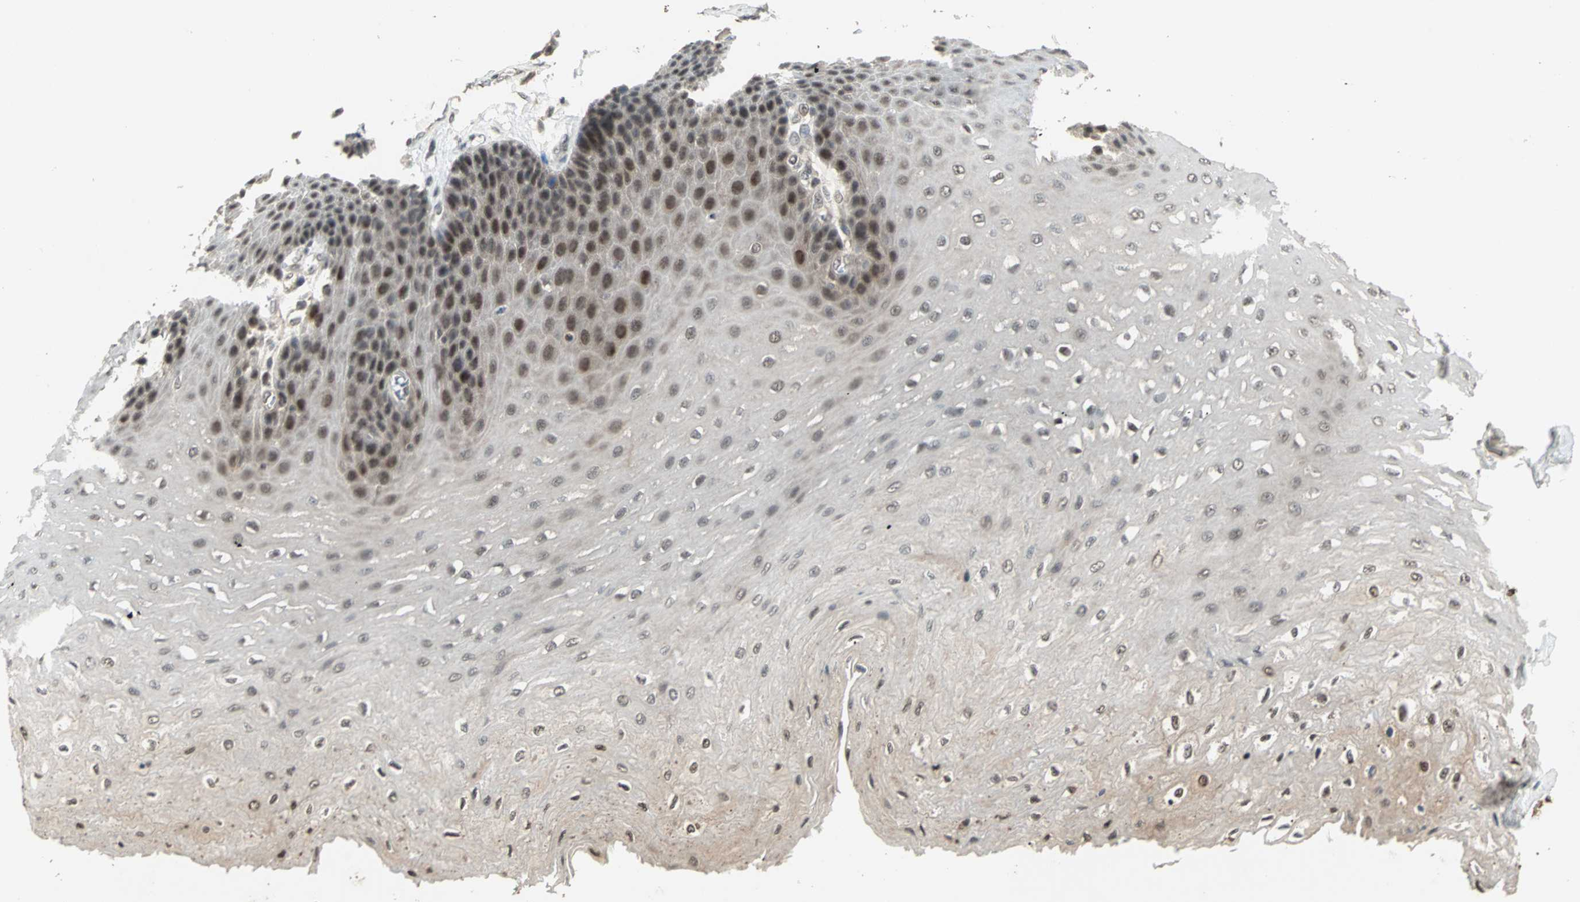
{"staining": {"intensity": "moderate", "quantity": "<25%", "location": "nuclear"}, "tissue": "esophagus", "cell_type": "Squamous epithelial cells", "image_type": "normal", "snomed": [{"axis": "morphology", "description": "Normal tissue, NOS"}, {"axis": "topography", "description": "Esophagus"}], "caption": "Protein analysis of benign esophagus shows moderate nuclear expression in about <25% of squamous epithelial cells.", "gene": "ZNF701", "patient": {"sex": "female", "age": 72}}